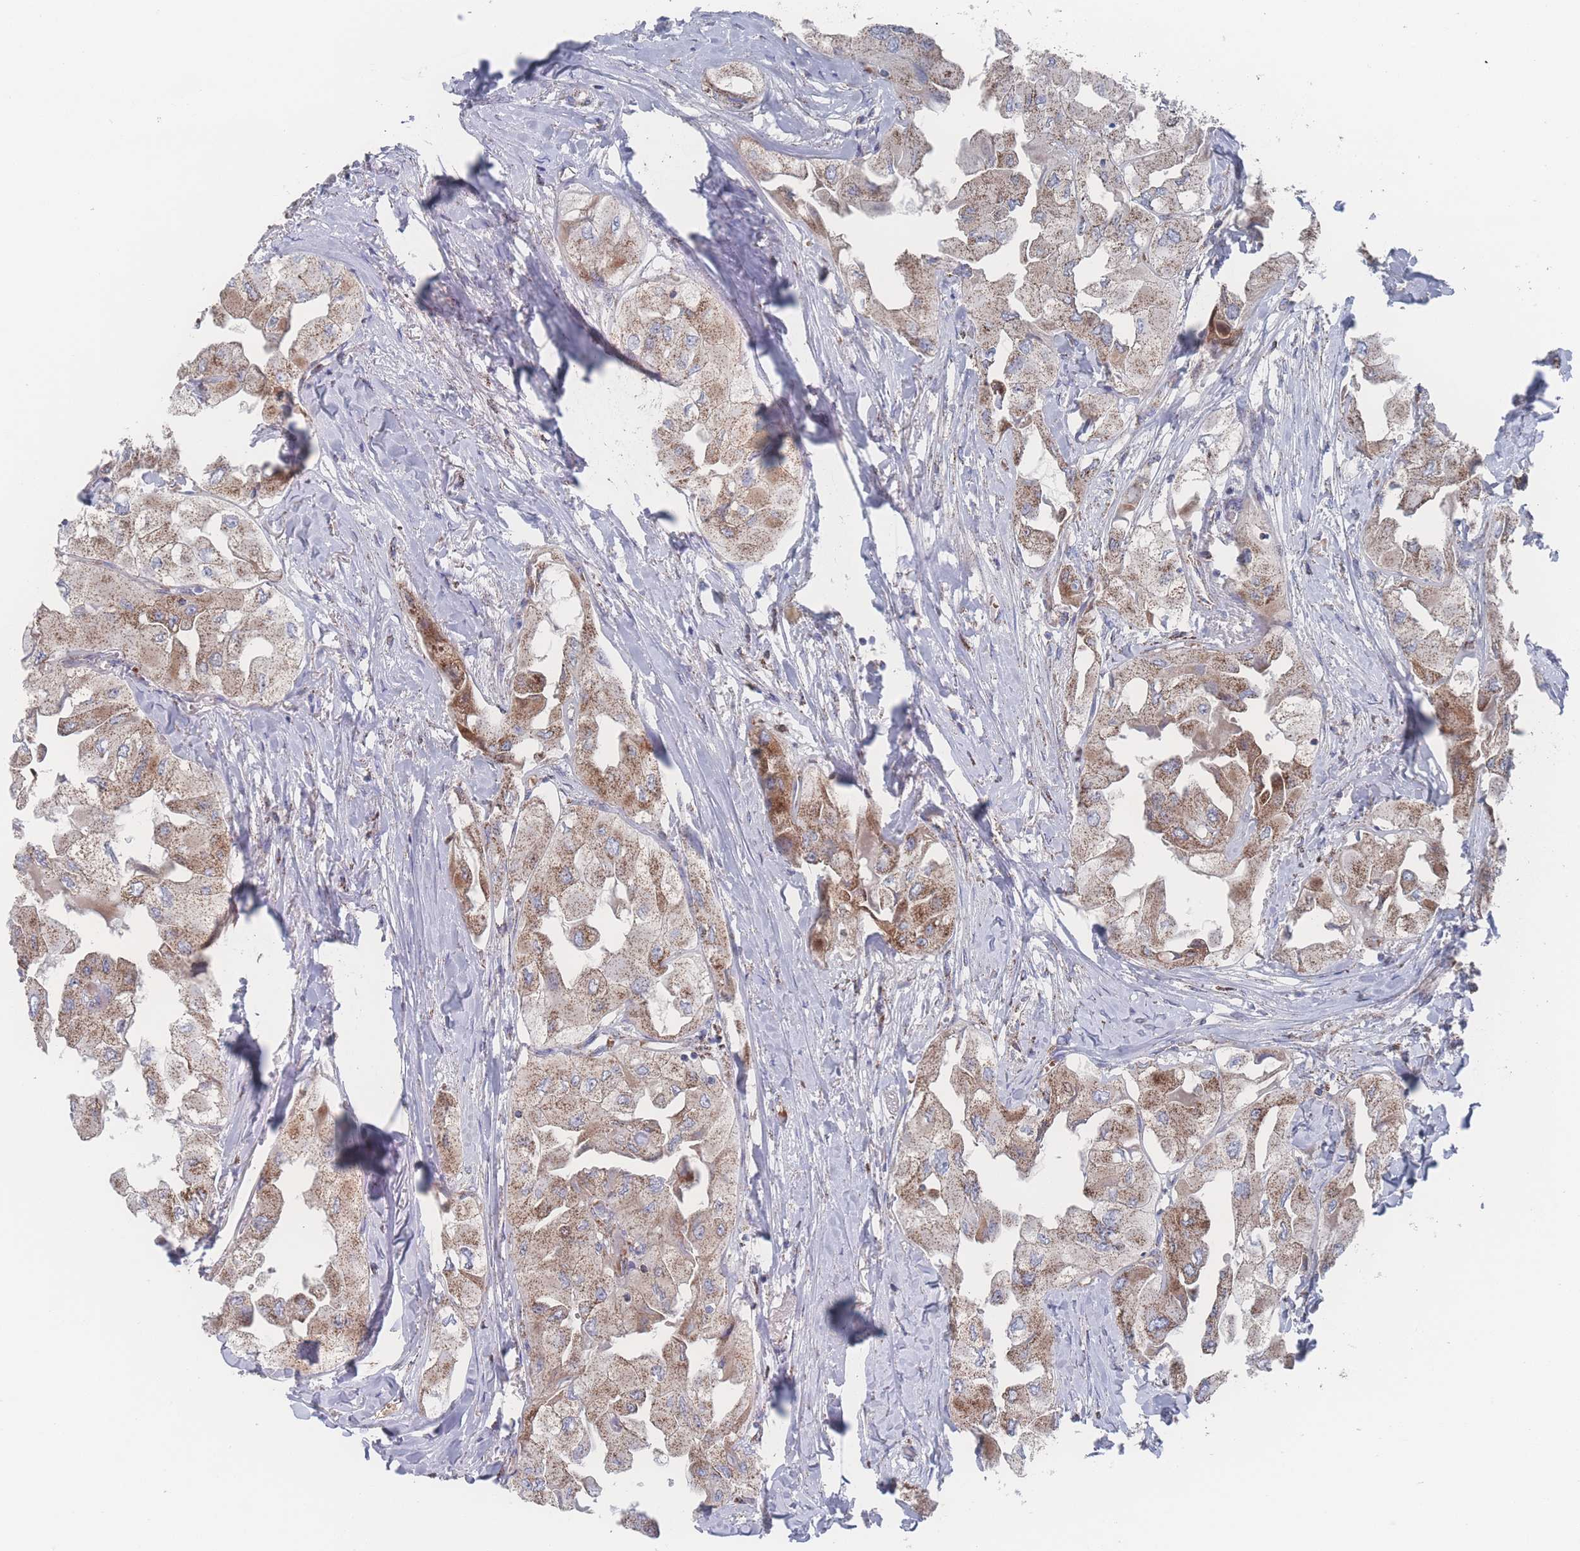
{"staining": {"intensity": "moderate", "quantity": ">75%", "location": "cytoplasmic/membranous"}, "tissue": "thyroid cancer", "cell_type": "Tumor cells", "image_type": "cancer", "snomed": [{"axis": "morphology", "description": "Normal tissue, NOS"}, {"axis": "morphology", "description": "Papillary adenocarcinoma, NOS"}, {"axis": "topography", "description": "Thyroid gland"}], "caption": "This is an image of IHC staining of papillary adenocarcinoma (thyroid), which shows moderate staining in the cytoplasmic/membranous of tumor cells.", "gene": "PEX14", "patient": {"sex": "female", "age": 59}}